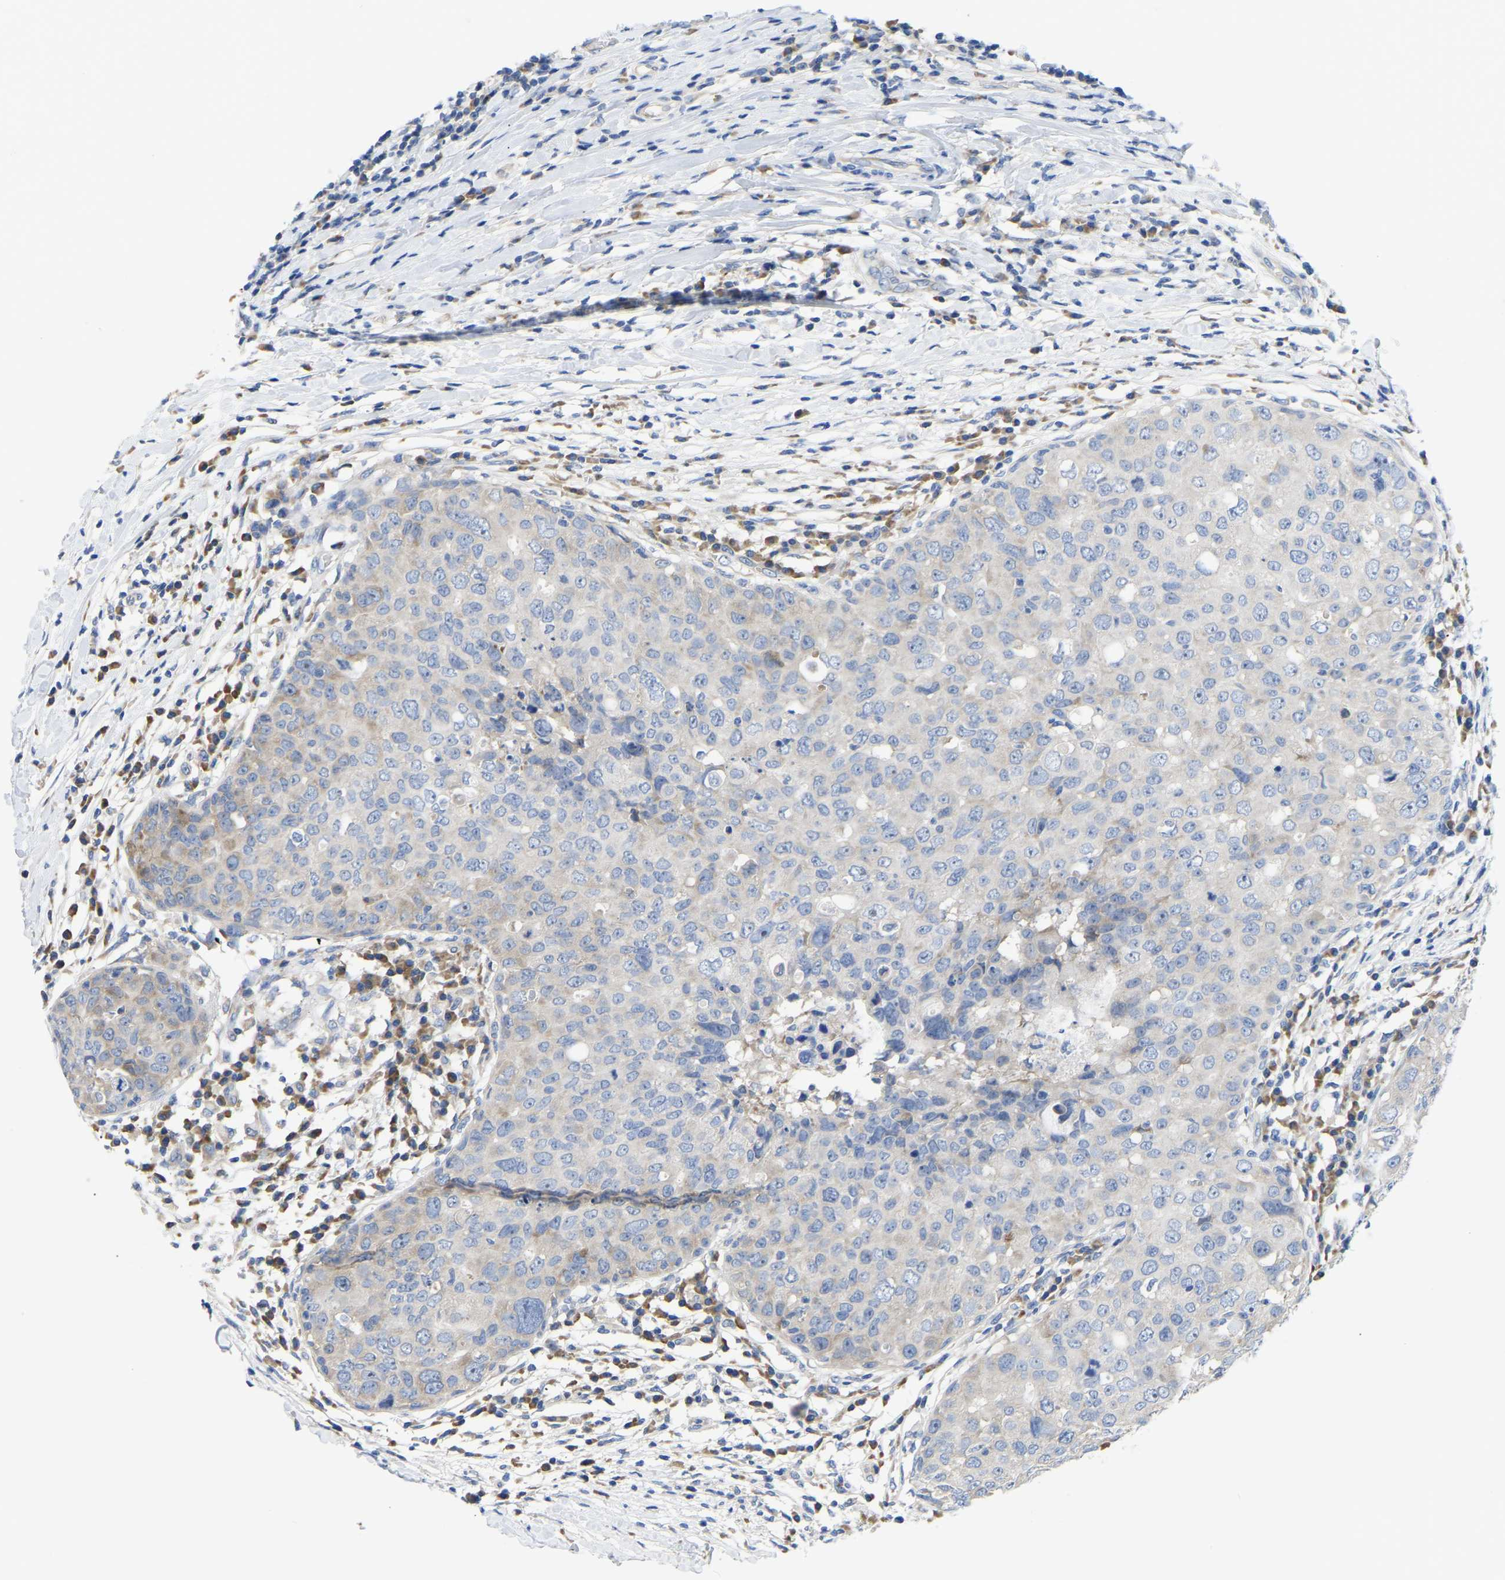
{"staining": {"intensity": "negative", "quantity": "none", "location": "none"}, "tissue": "breast cancer", "cell_type": "Tumor cells", "image_type": "cancer", "snomed": [{"axis": "morphology", "description": "Duct carcinoma"}, {"axis": "topography", "description": "Breast"}], "caption": "DAB immunohistochemical staining of human intraductal carcinoma (breast) shows no significant staining in tumor cells. (DAB IHC, high magnification).", "gene": "ABCA10", "patient": {"sex": "female", "age": 27}}